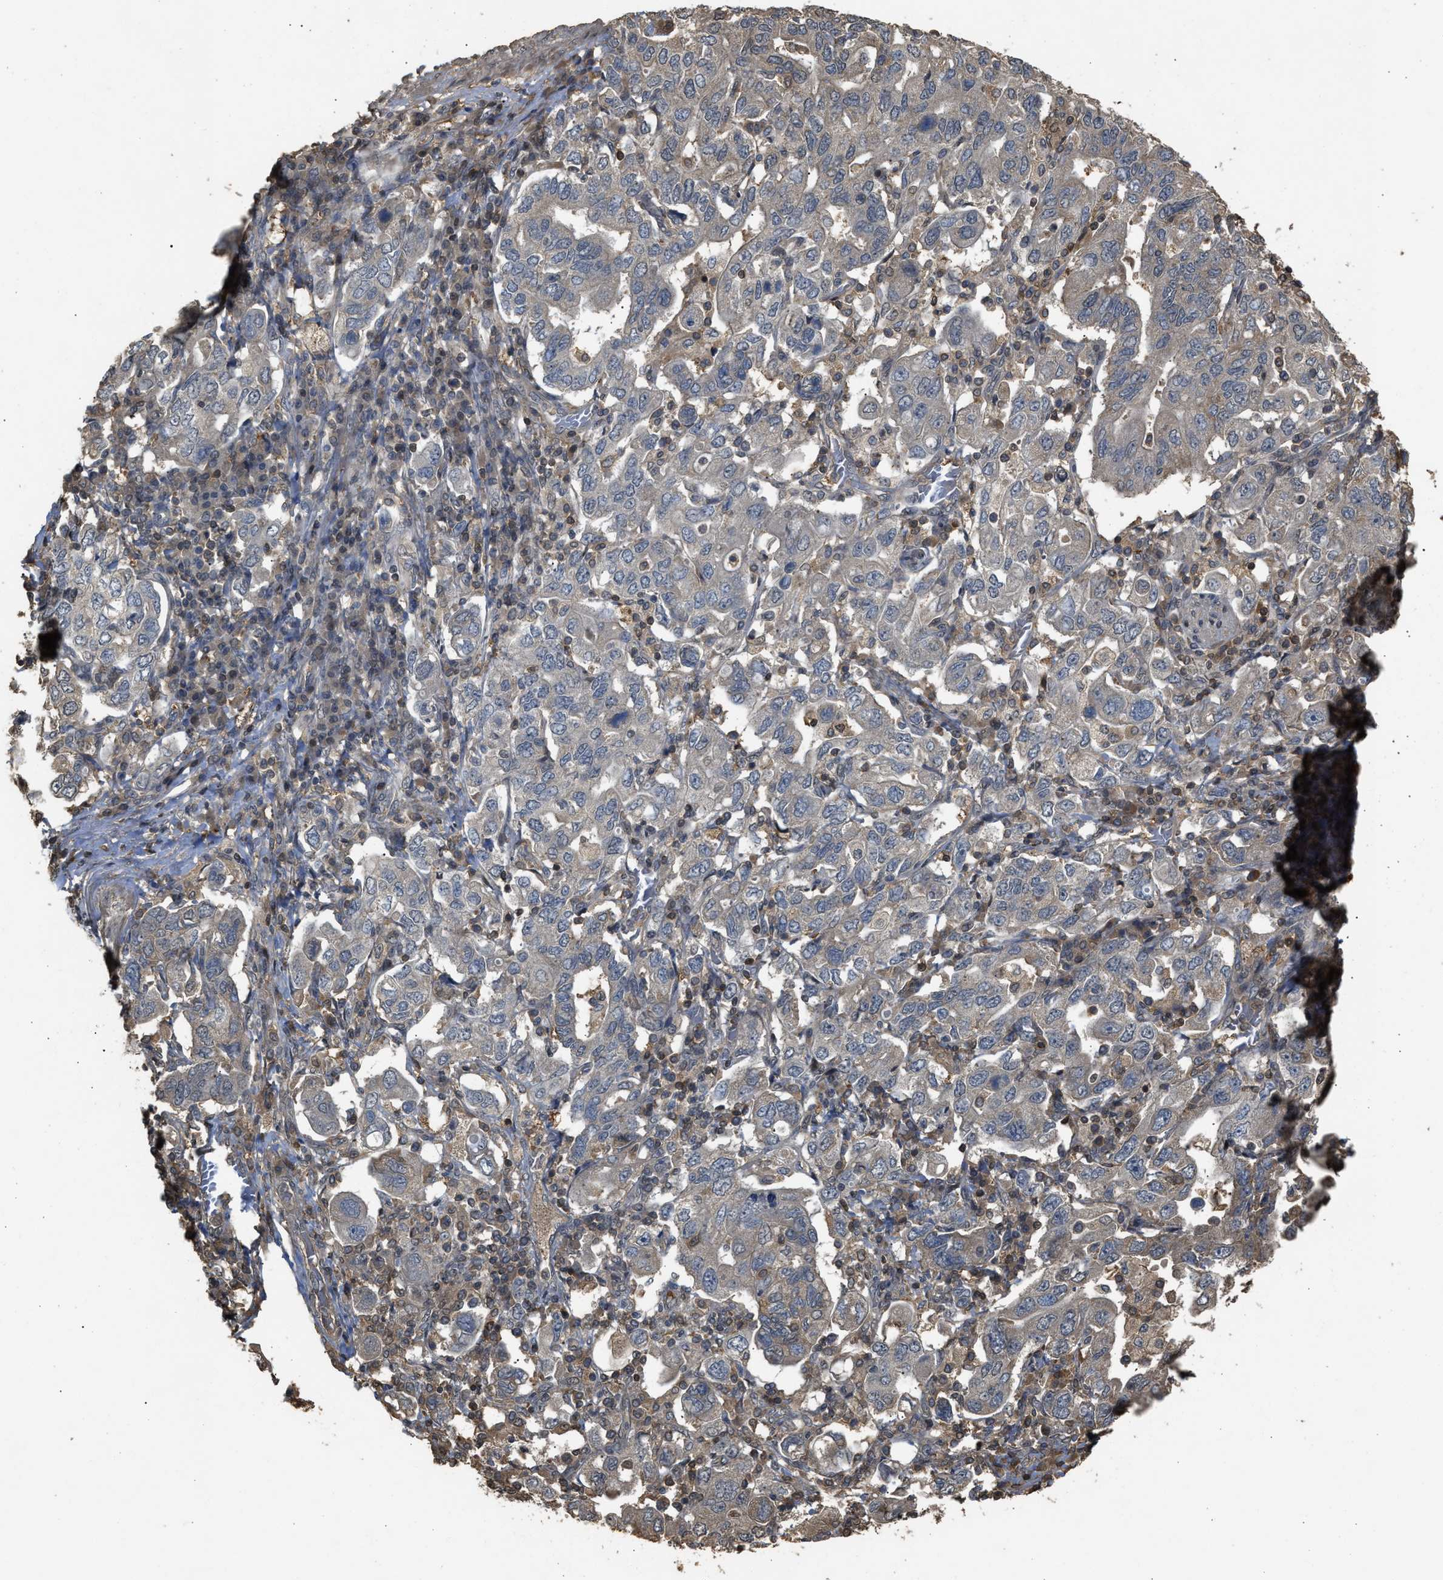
{"staining": {"intensity": "negative", "quantity": "none", "location": "none"}, "tissue": "stomach cancer", "cell_type": "Tumor cells", "image_type": "cancer", "snomed": [{"axis": "morphology", "description": "Adenocarcinoma, NOS"}, {"axis": "topography", "description": "Stomach, upper"}], "caption": "This is a photomicrograph of immunohistochemistry (IHC) staining of adenocarcinoma (stomach), which shows no positivity in tumor cells.", "gene": "ARHGDIA", "patient": {"sex": "male", "age": 62}}